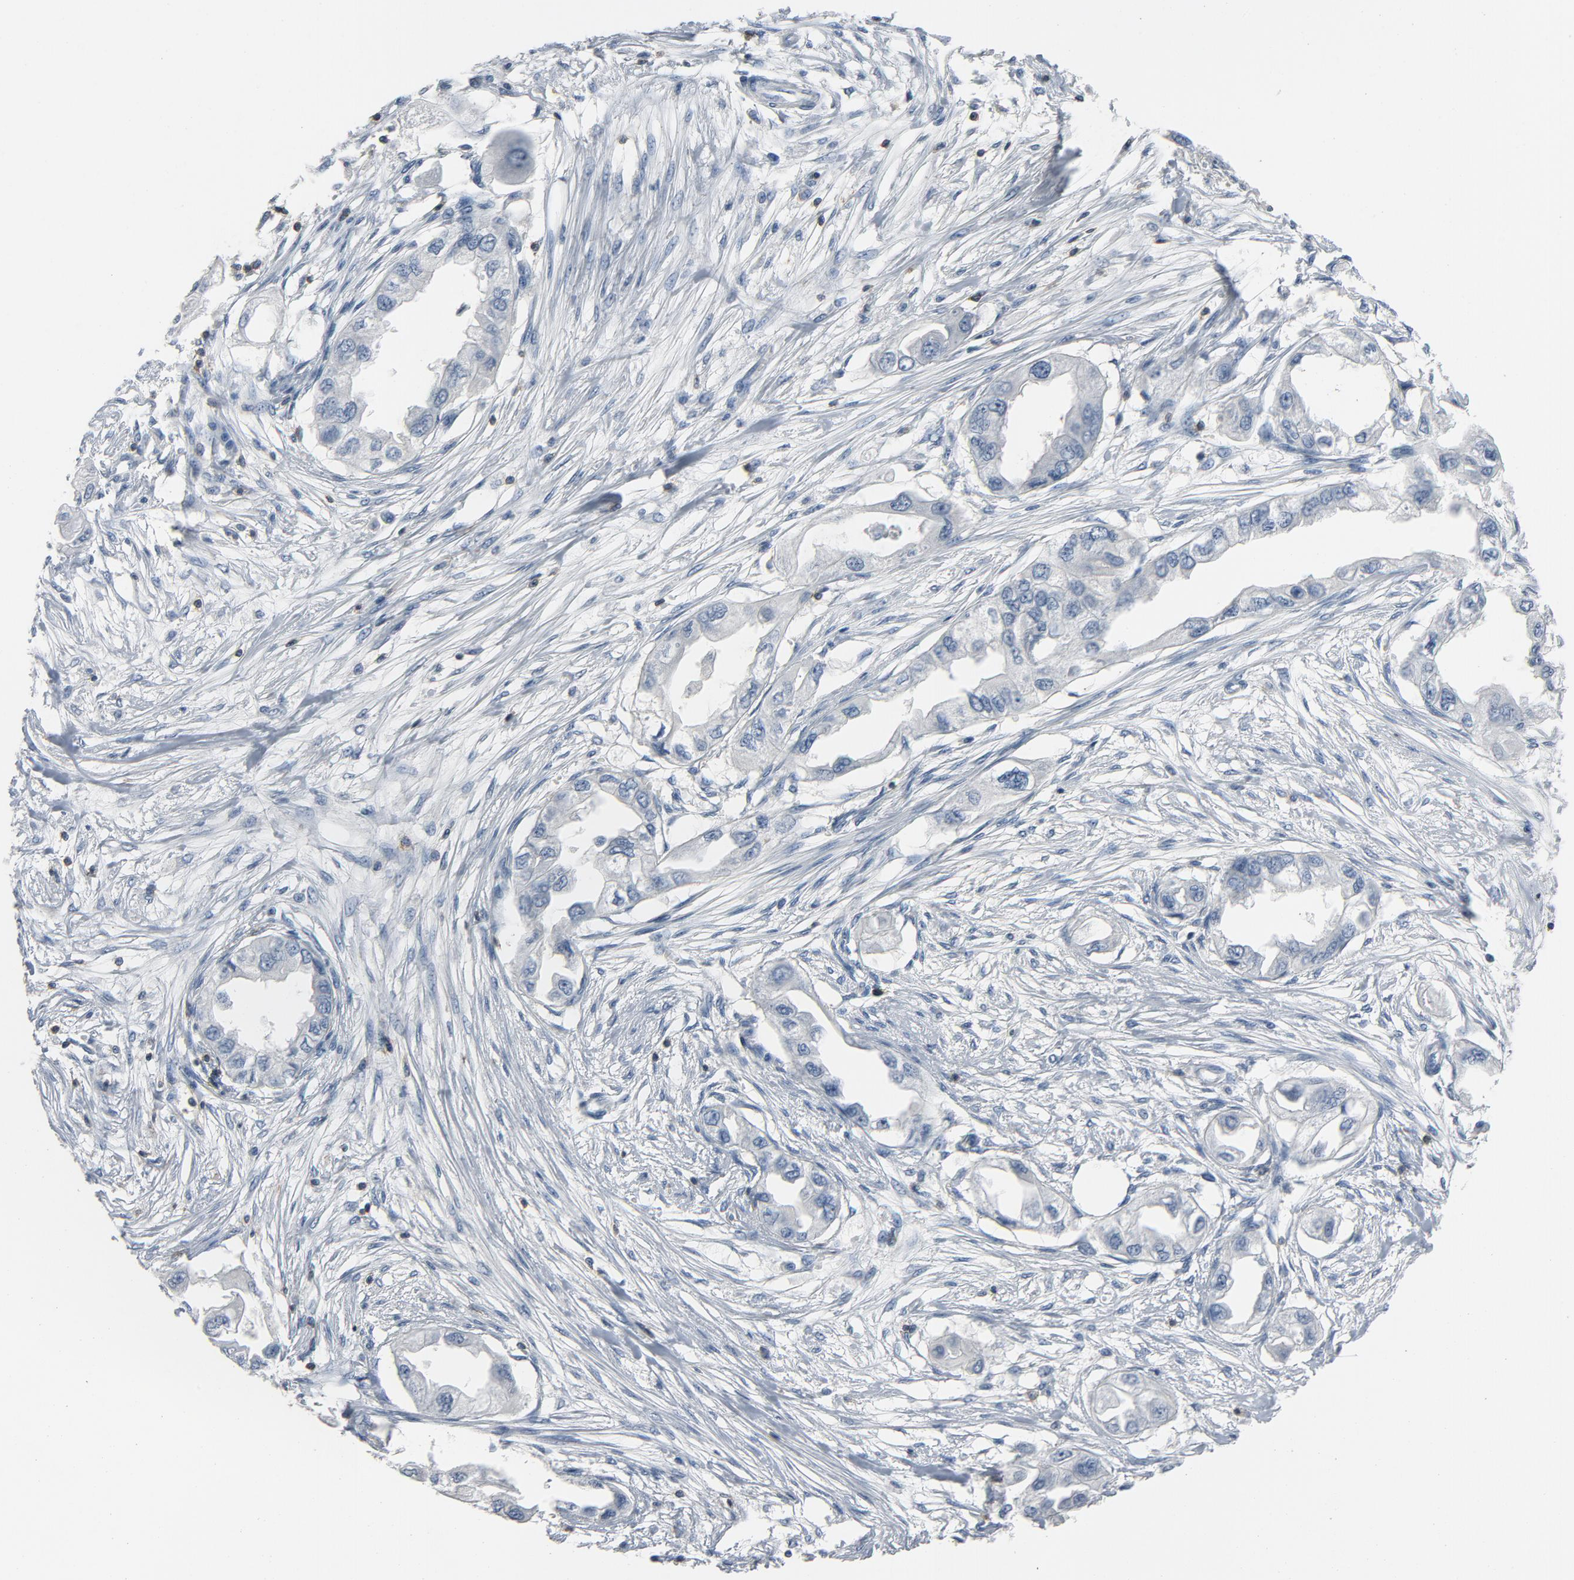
{"staining": {"intensity": "negative", "quantity": "none", "location": "none"}, "tissue": "endometrial cancer", "cell_type": "Tumor cells", "image_type": "cancer", "snomed": [{"axis": "morphology", "description": "Adenocarcinoma, NOS"}, {"axis": "topography", "description": "Endometrium"}], "caption": "The image reveals no staining of tumor cells in endometrial cancer. (IHC, brightfield microscopy, high magnification).", "gene": "LCK", "patient": {"sex": "female", "age": 67}}